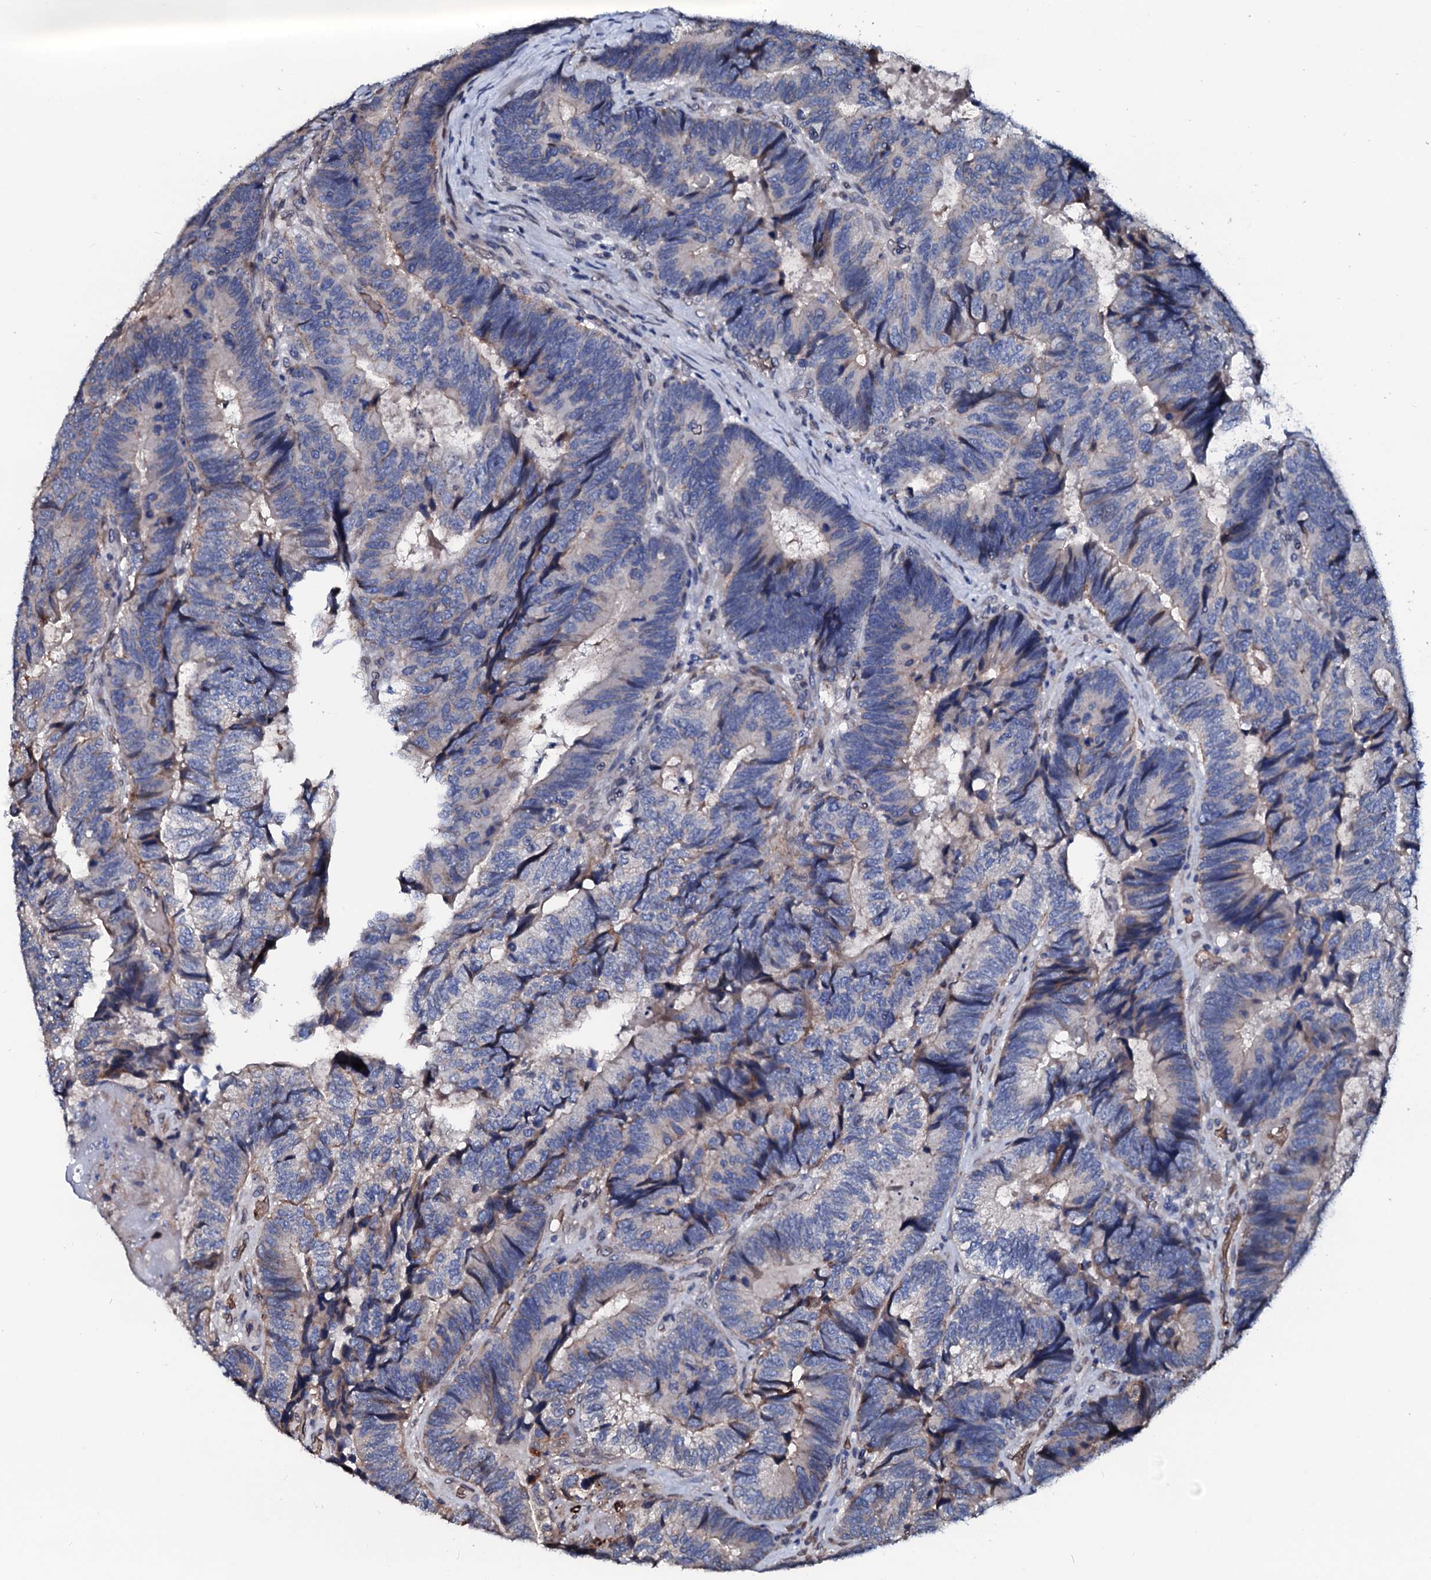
{"staining": {"intensity": "negative", "quantity": "none", "location": "none"}, "tissue": "colorectal cancer", "cell_type": "Tumor cells", "image_type": "cancer", "snomed": [{"axis": "morphology", "description": "Adenocarcinoma, NOS"}, {"axis": "topography", "description": "Colon"}], "caption": "IHC histopathology image of human colorectal cancer stained for a protein (brown), which displays no expression in tumor cells.", "gene": "NRP2", "patient": {"sex": "female", "age": 67}}